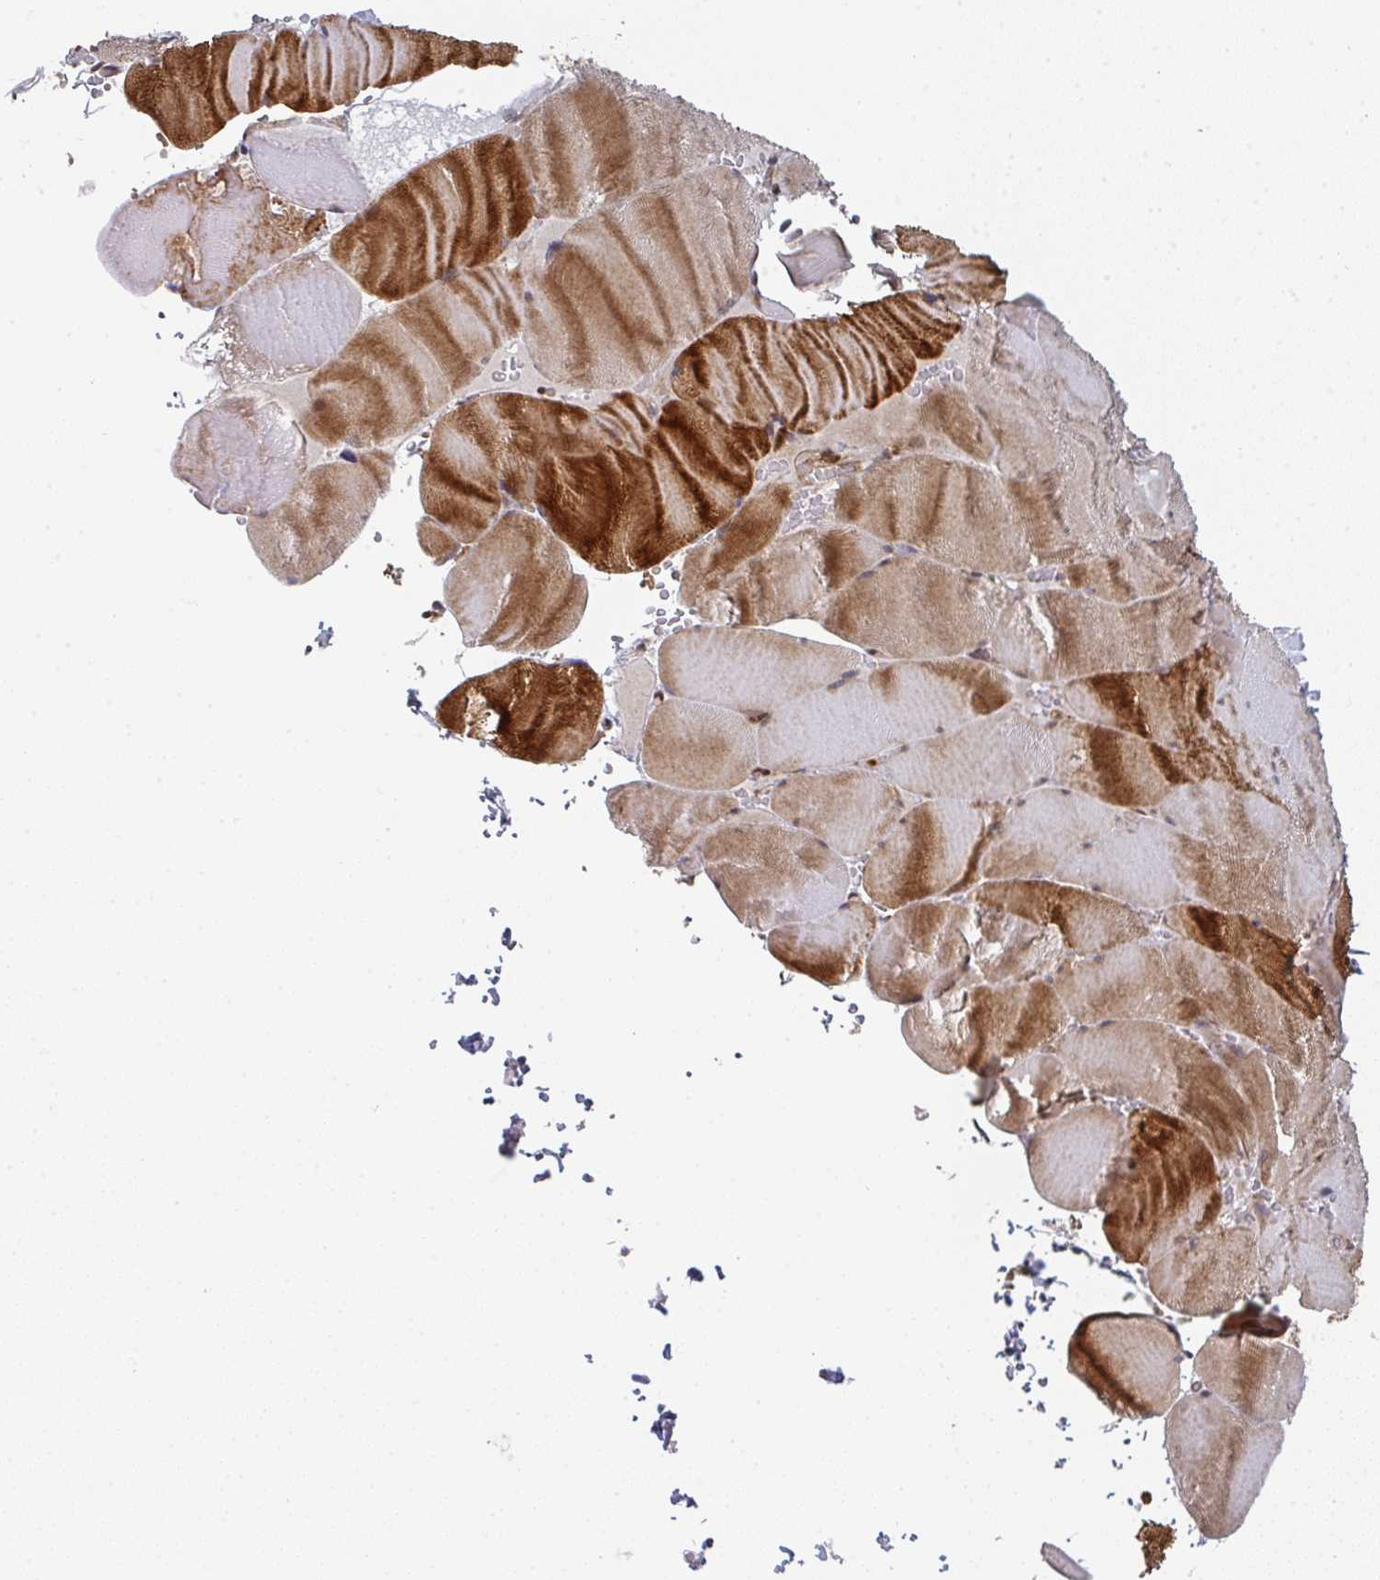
{"staining": {"intensity": "strong", "quantity": "25%-75%", "location": "cytoplasmic/membranous"}, "tissue": "skeletal muscle", "cell_type": "Myocytes", "image_type": "normal", "snomed": [{"axis": "morphology", "description": "Normal tissue, NOS"}, {"axis": "topography", "description": "Skeletal muscle"}, {"axis": "topography", "description": "Head-Neck"}], "caption": "IHC micrograph of normal human skeletal muscle stained for a protein (brown), which shows high levels of strong cytoplasmic/membranous staining in about 25%-75% of myocytes.", "gene": "RBBP5", "patient": {"sex": "male", "age": 66}}